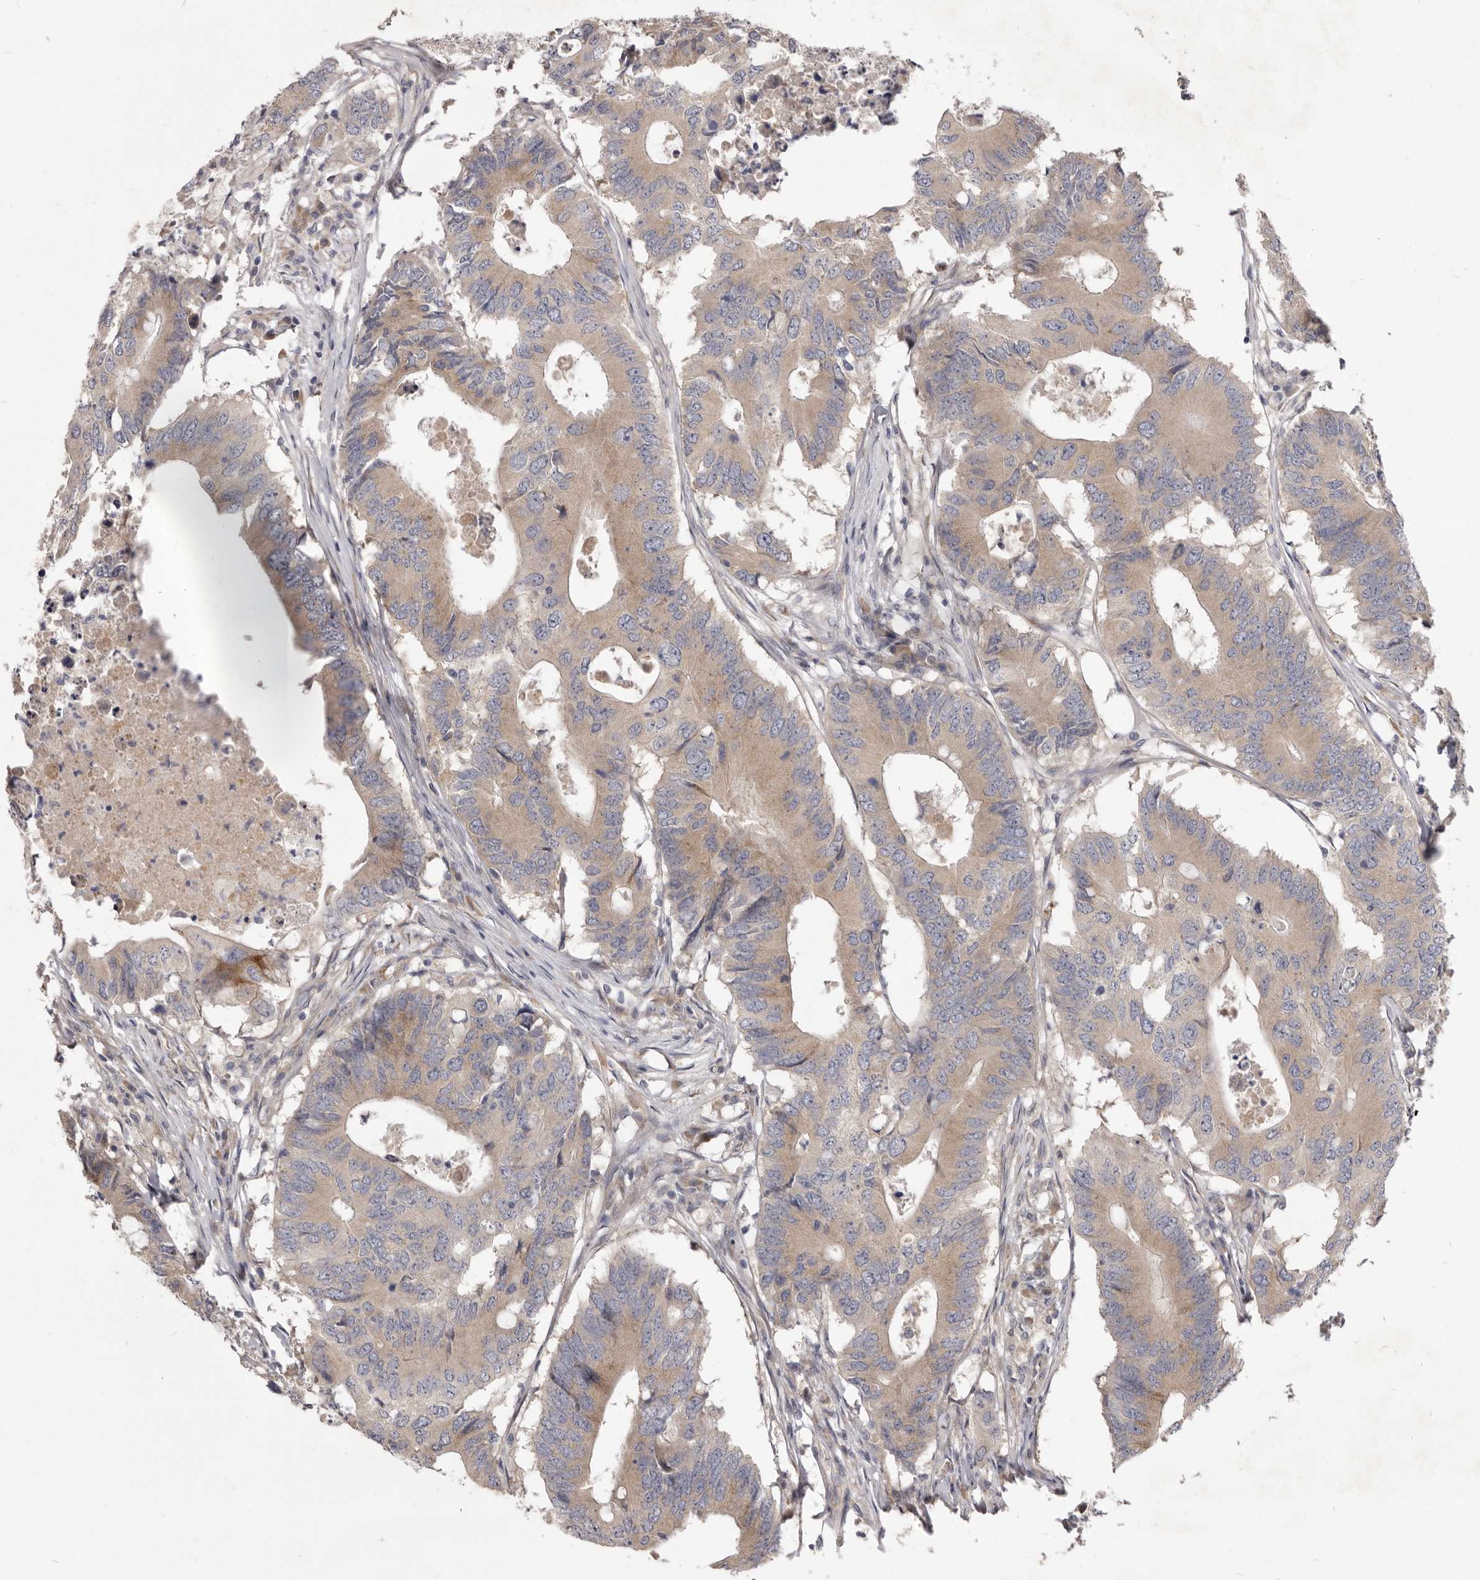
{"staining": {"intensity": "weak", "quantity": "25%-75%", "location": "cytoplasmic/membranous"}, "tissue": "colorectal cancer", "cell_type": "Tumor cells", "image_type": "cancer", "snomed": [{"axis": "morphology", "description": "Adenocarcinoma, NOS"}, {"axis": "topography", "description": "Colon"}], "caption": "Brown immunohistochemical staining in human adenocarcinoma (colorectal) shows weak cytoplasmic/membranous expression in approximately 25%-75% of tumor cells.", "gene": "TBC1D8B", "patient": {"sex": "male", "age": 71}}